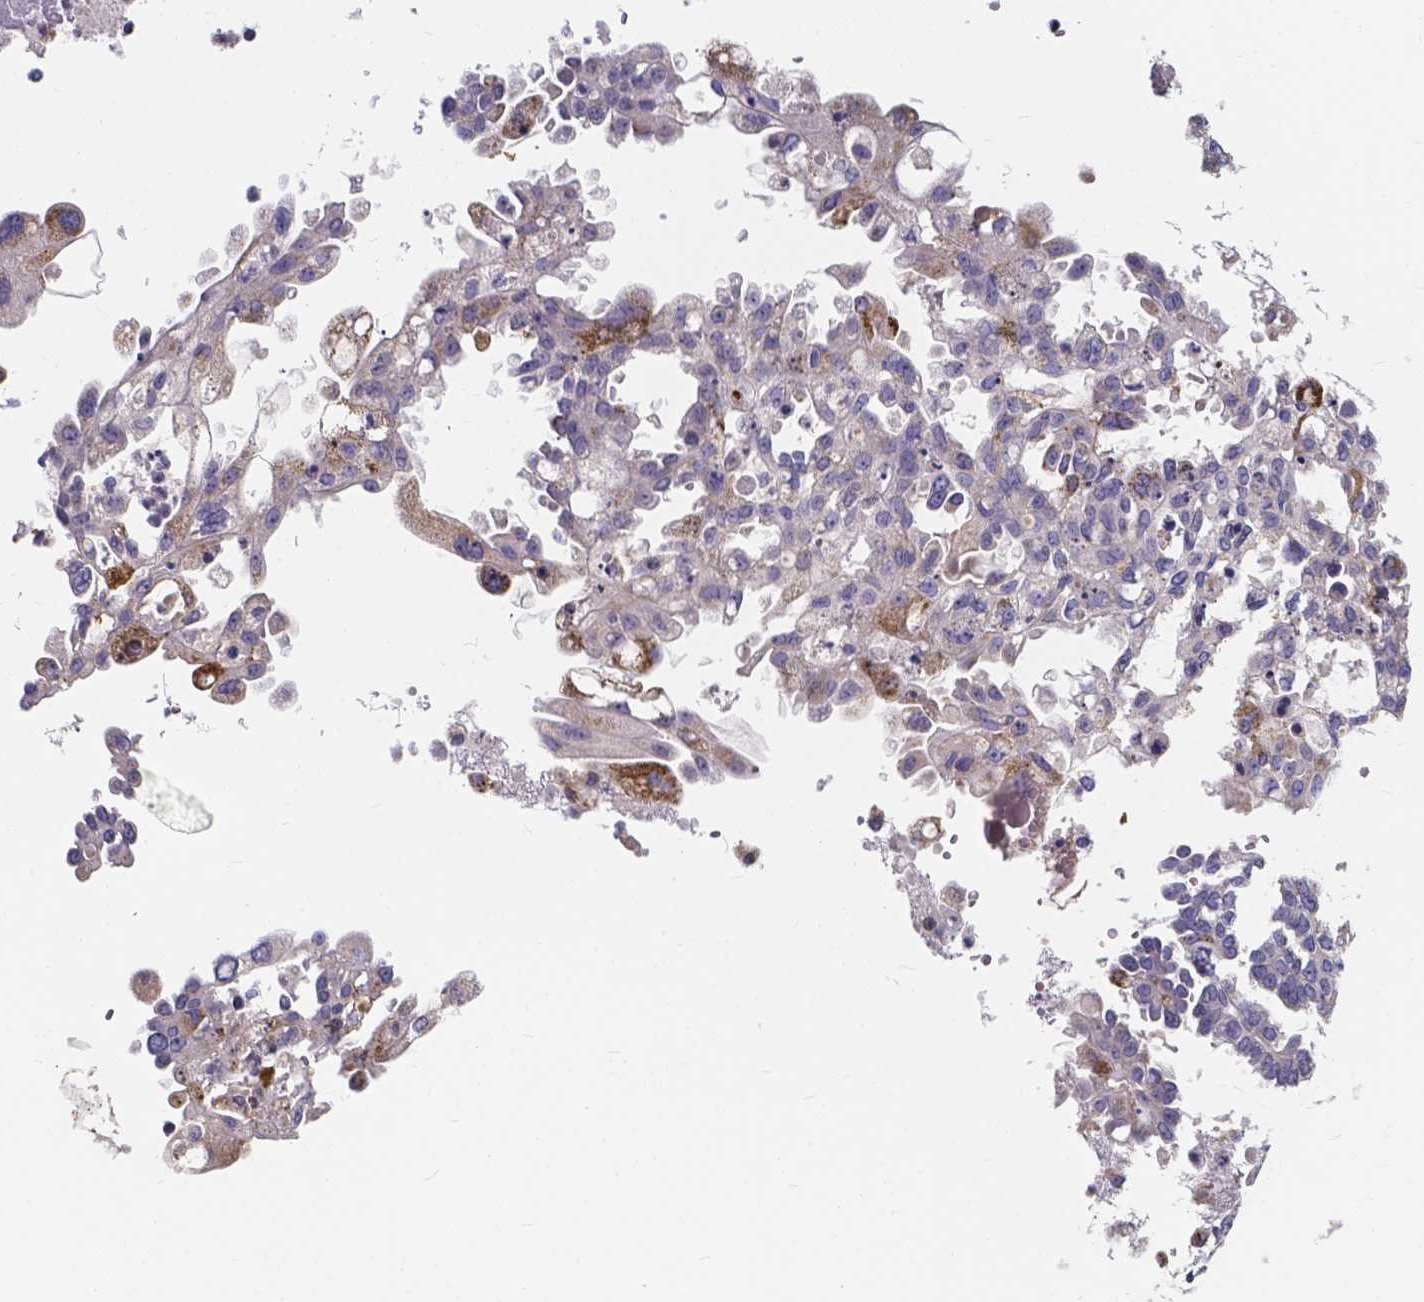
{"staining": {"intensity": "moderate", "quantity": "<25%", "location": "cytoplasmic/membranous"}, "tissue": "ovarian cancer", "cell_type": "Tumor cells", "image_type": "cancer", "snomed": [{"axis": "morphology", "description": "Cystadenocarcinoma, serous, NOS"}, {"axis": "topography", "description": "Ovary"}], "caption": "IHC histopathology image of neoplastic tissue: serous cystadenocarcinoma (ovarian) stained using immunohistochemistry demonstrates low levels of moderate protein expression localized specifically in the cytoplasmic/membranous of tumor cells, appearing as a cytoplasmic/membranous brown color.", "gene": "THEMIS", "patient": {"sex": "female", "age": 53}}